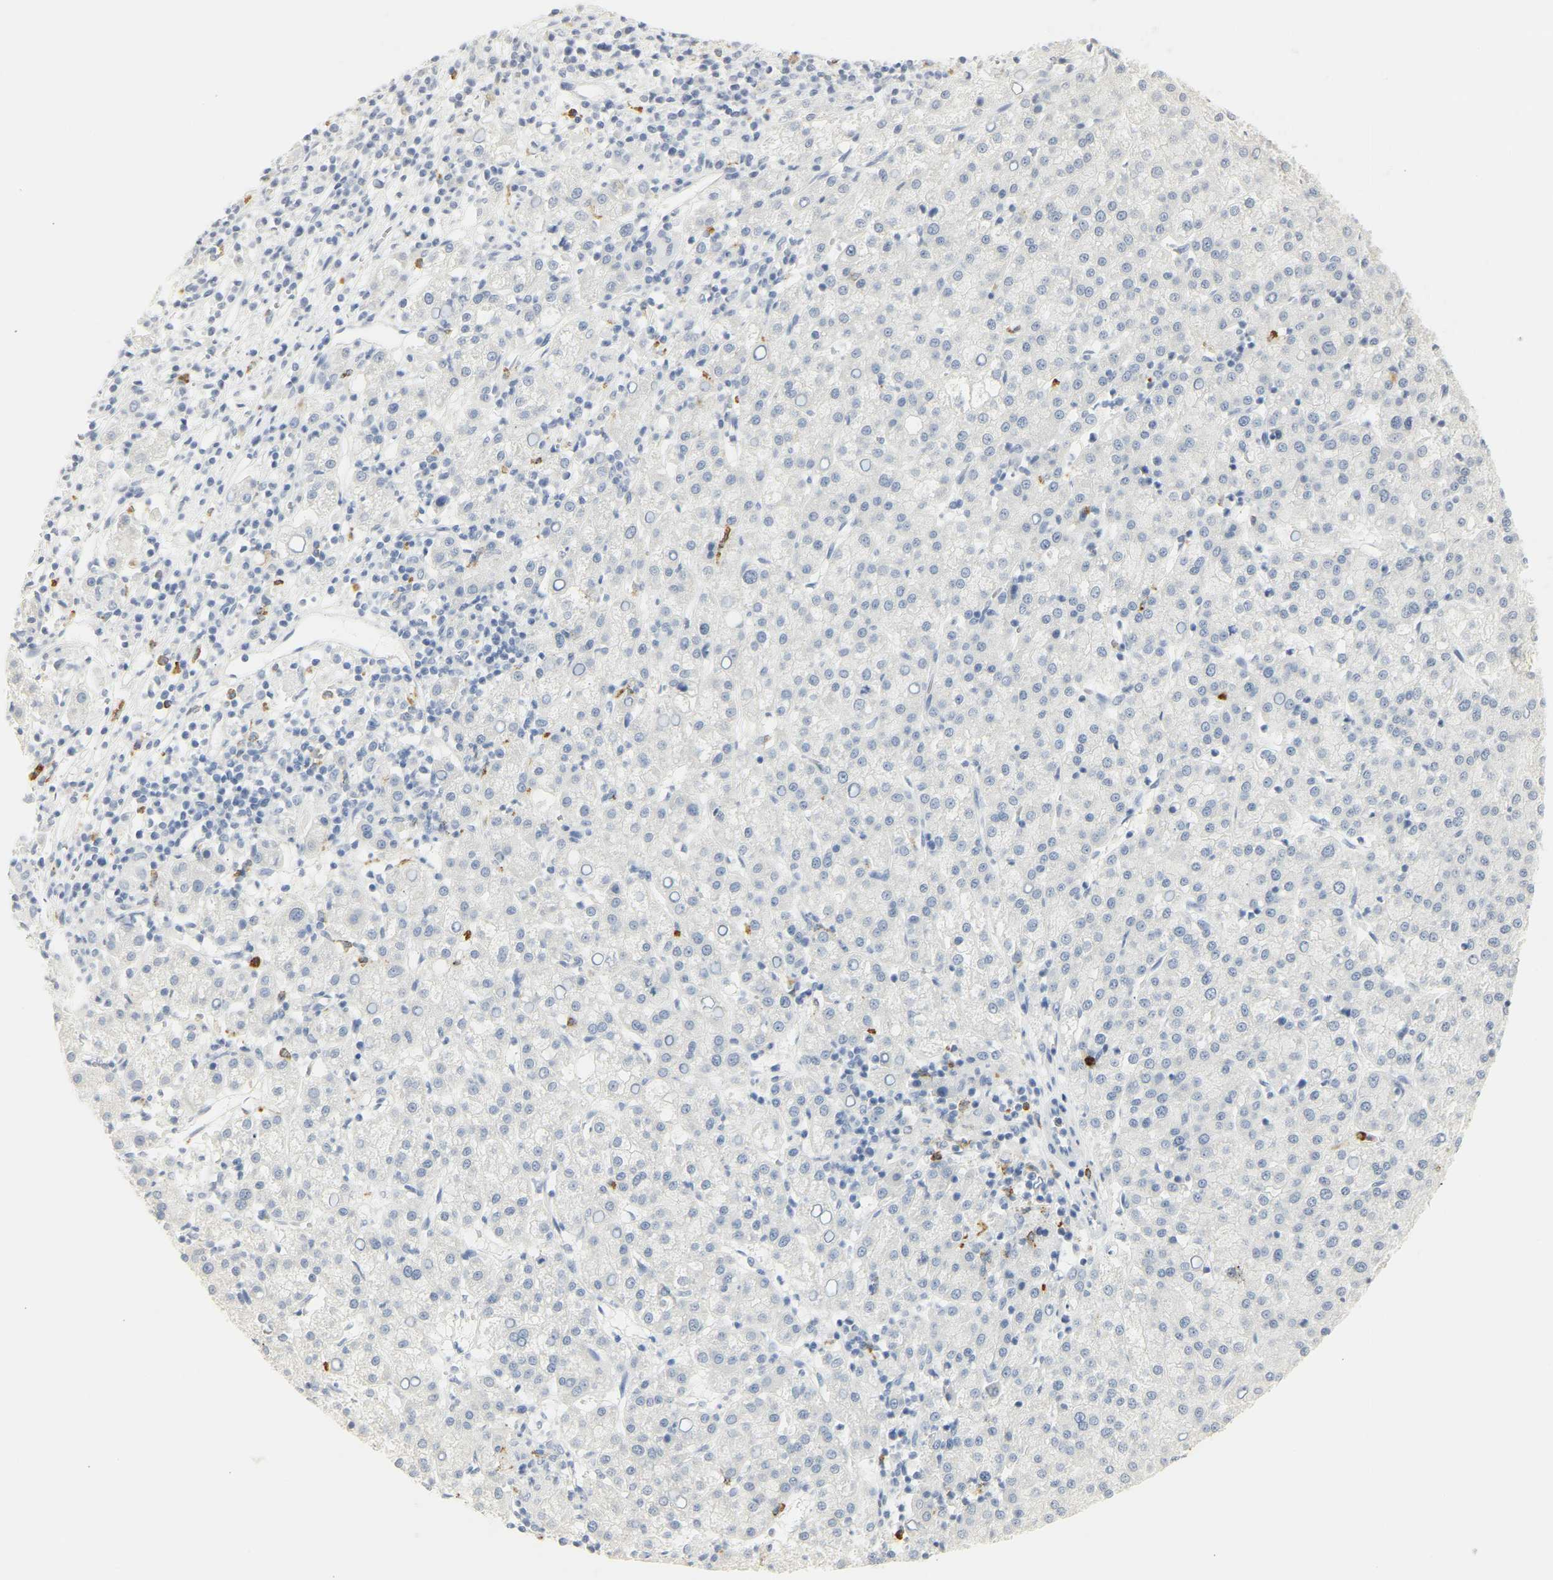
{"staining": {"intensity": "negative", "quantity": "none", "location": "none"}, "tissue": "liver cancer", "cell_type": "Tumor cells", "image_type": "cancer", "snomed": [{"axis": "morphology", "description": "Carcinoma, Hepatocellular, NOS"}, {"axis": "topography", "description": "Liver"}], "caption": "Tumor cells are negative for brown protein staining in liver hepatocellular carcinoma.", "gene": "MPO", "patient": {"sex": "female", "age": 58}}